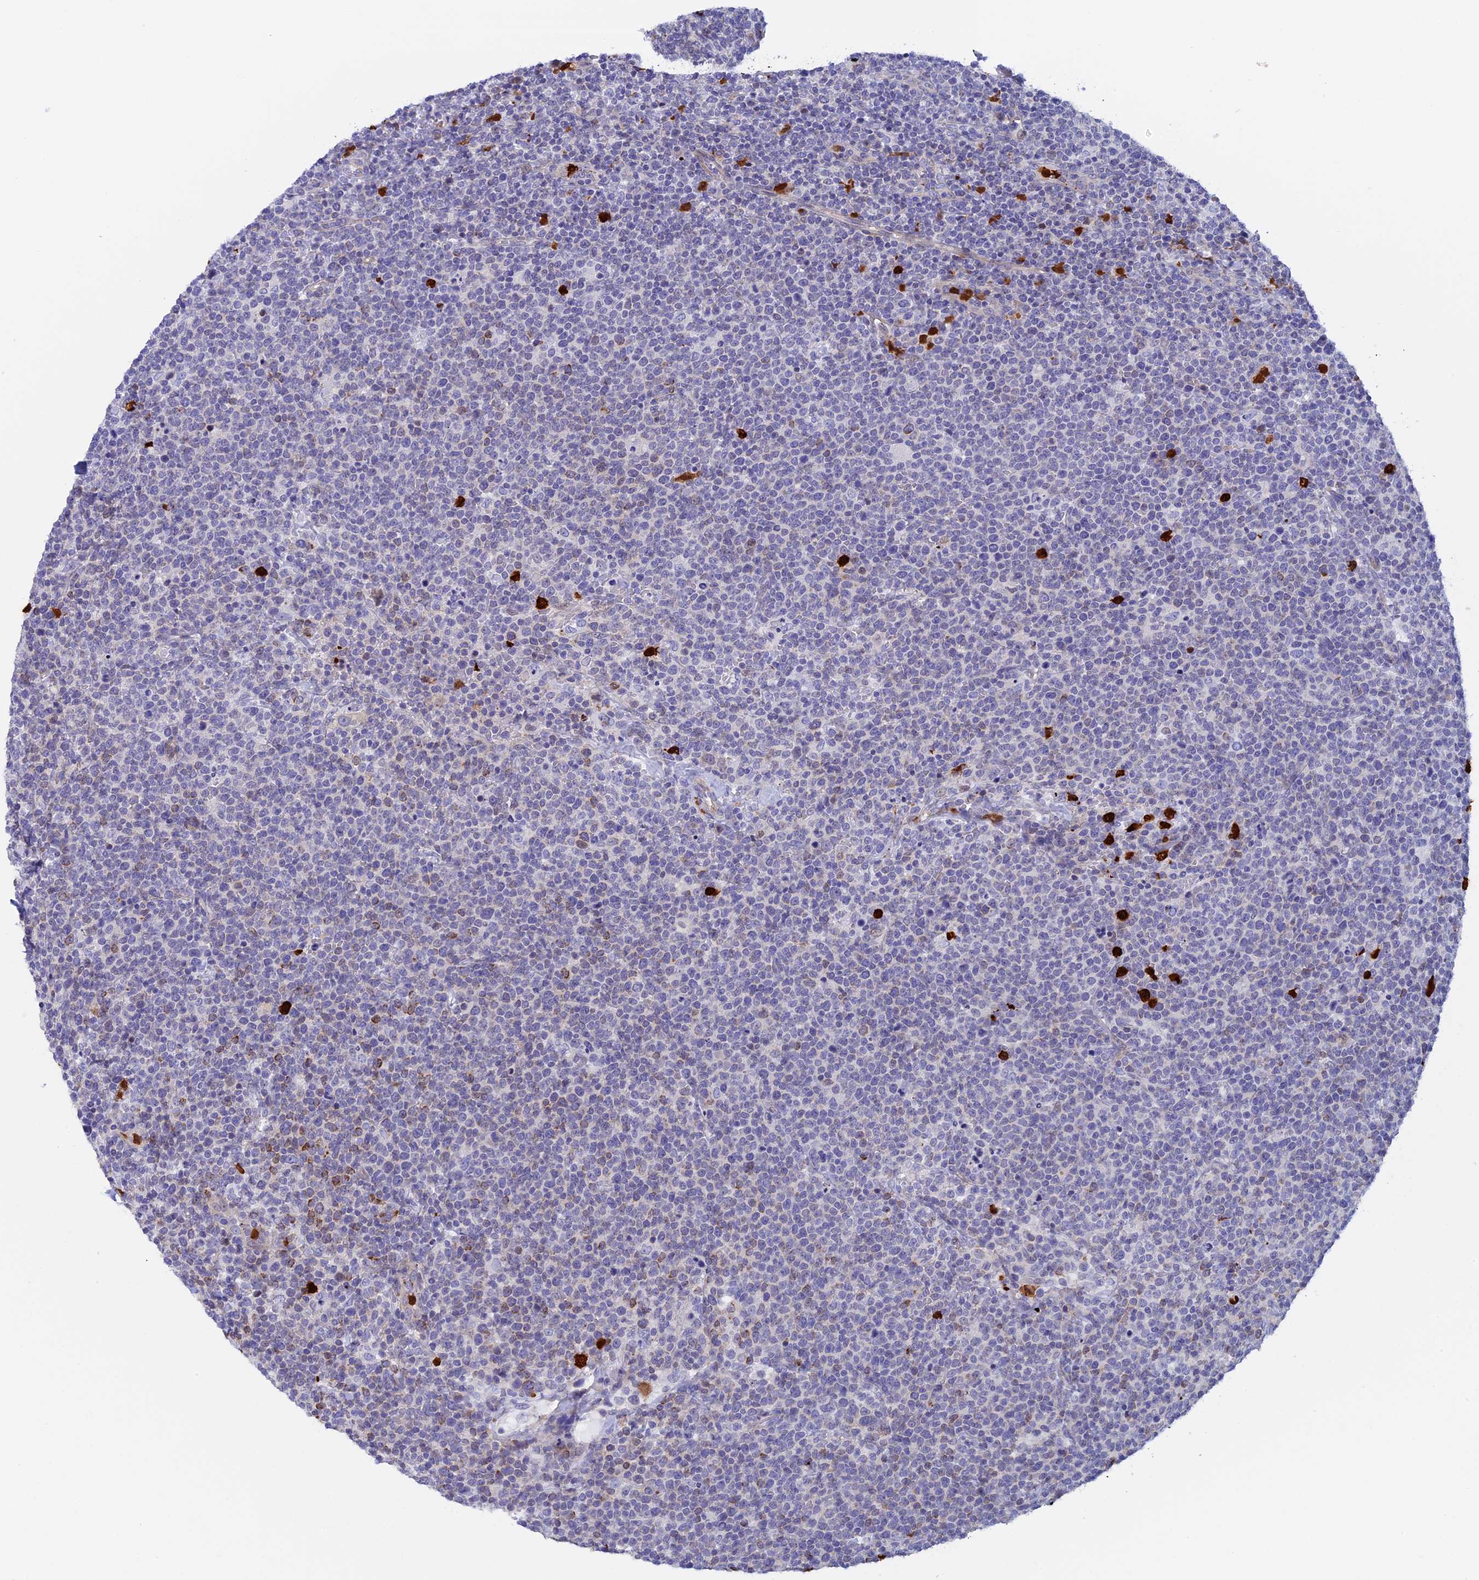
{"staining": {"intensity": "negative", "quantity": "none", "location": "none"}, "tissue": "lymphoma", "cell_type": "Tumor cells", "image_type": "cancer", "snomed": [{"axis": "morphology", "description": "Malignant lymphoma, non-Hodgkin's type, High grade"}, {"axis": "topography", "description": "Lymph node"}], "caption": "Human high-grade malignant lymphoma, non-Hodgkin's type stained for a protein using immunohistochemistry (IHC) shows no positivity in tumor cells.", "gene": "SLC26A1", "patient": {"sex": "male", "age": 61}}